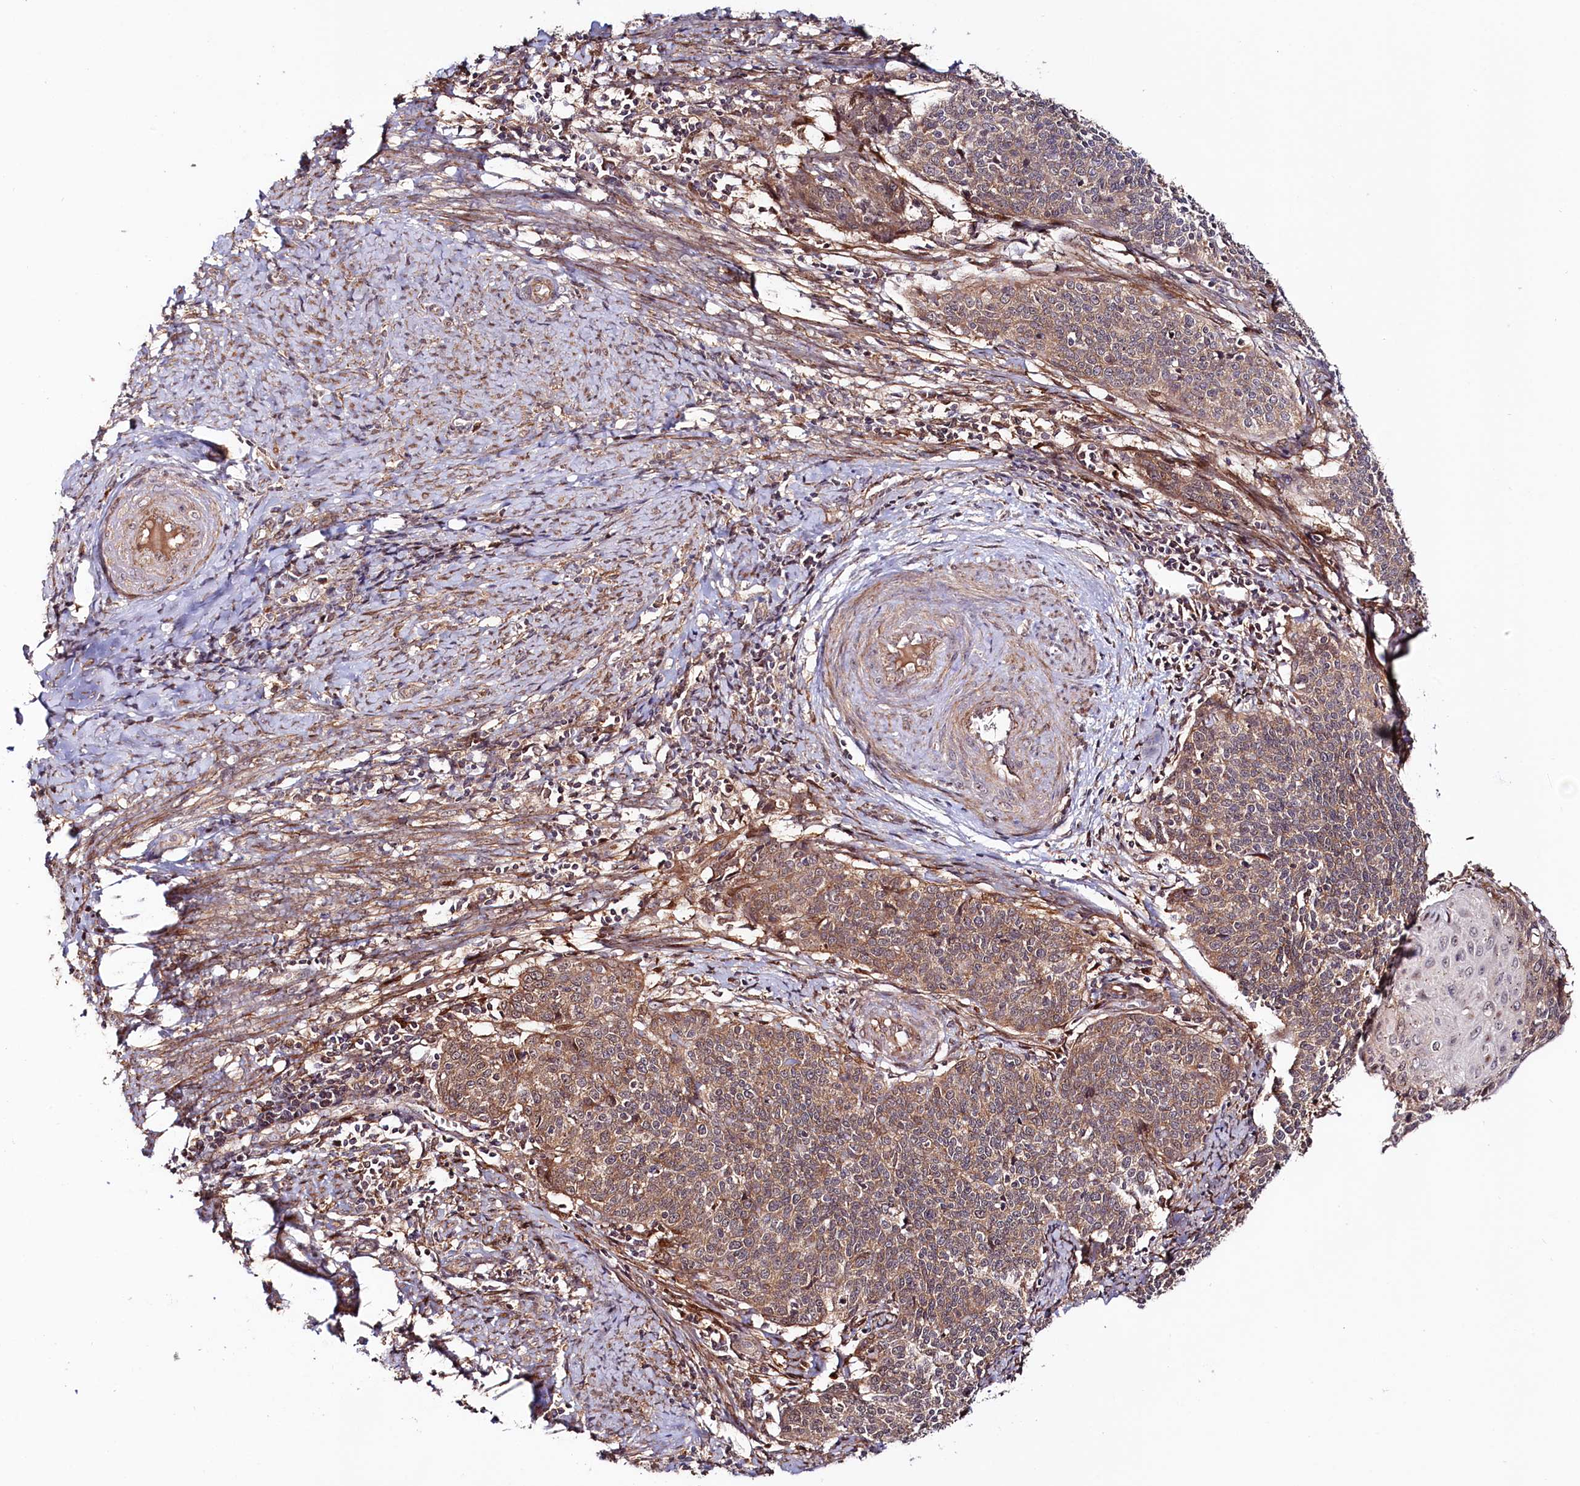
{"staining": {"intensity": "moderate", "quantity": ">75%", "location": "cytoplasmic/membranous"}, "tissue": "cervical cancer", "cell_type": "Tumor cells", "image_type": "cancer", "snomed": [{"axis": "morphology", "description": "Squamous cell carcinoma, NOS"}, {"axis": "topography", "description": "Cervix"}], "caption": "DAB (3,3'-diaminobenzidine) immunohistochemical staining of cervical cancer (squamous cell carcinoma) displays moderate cytoplasmic/membranous protein expression in approximately >75% of tumor cells. The staining is performed using DAB brown chromogen to label protein expression. The nuclei are counter-stained blue using hematoxylin.", "gene": "NEDD1", "patient": {"sex": "female", "age": 39}}